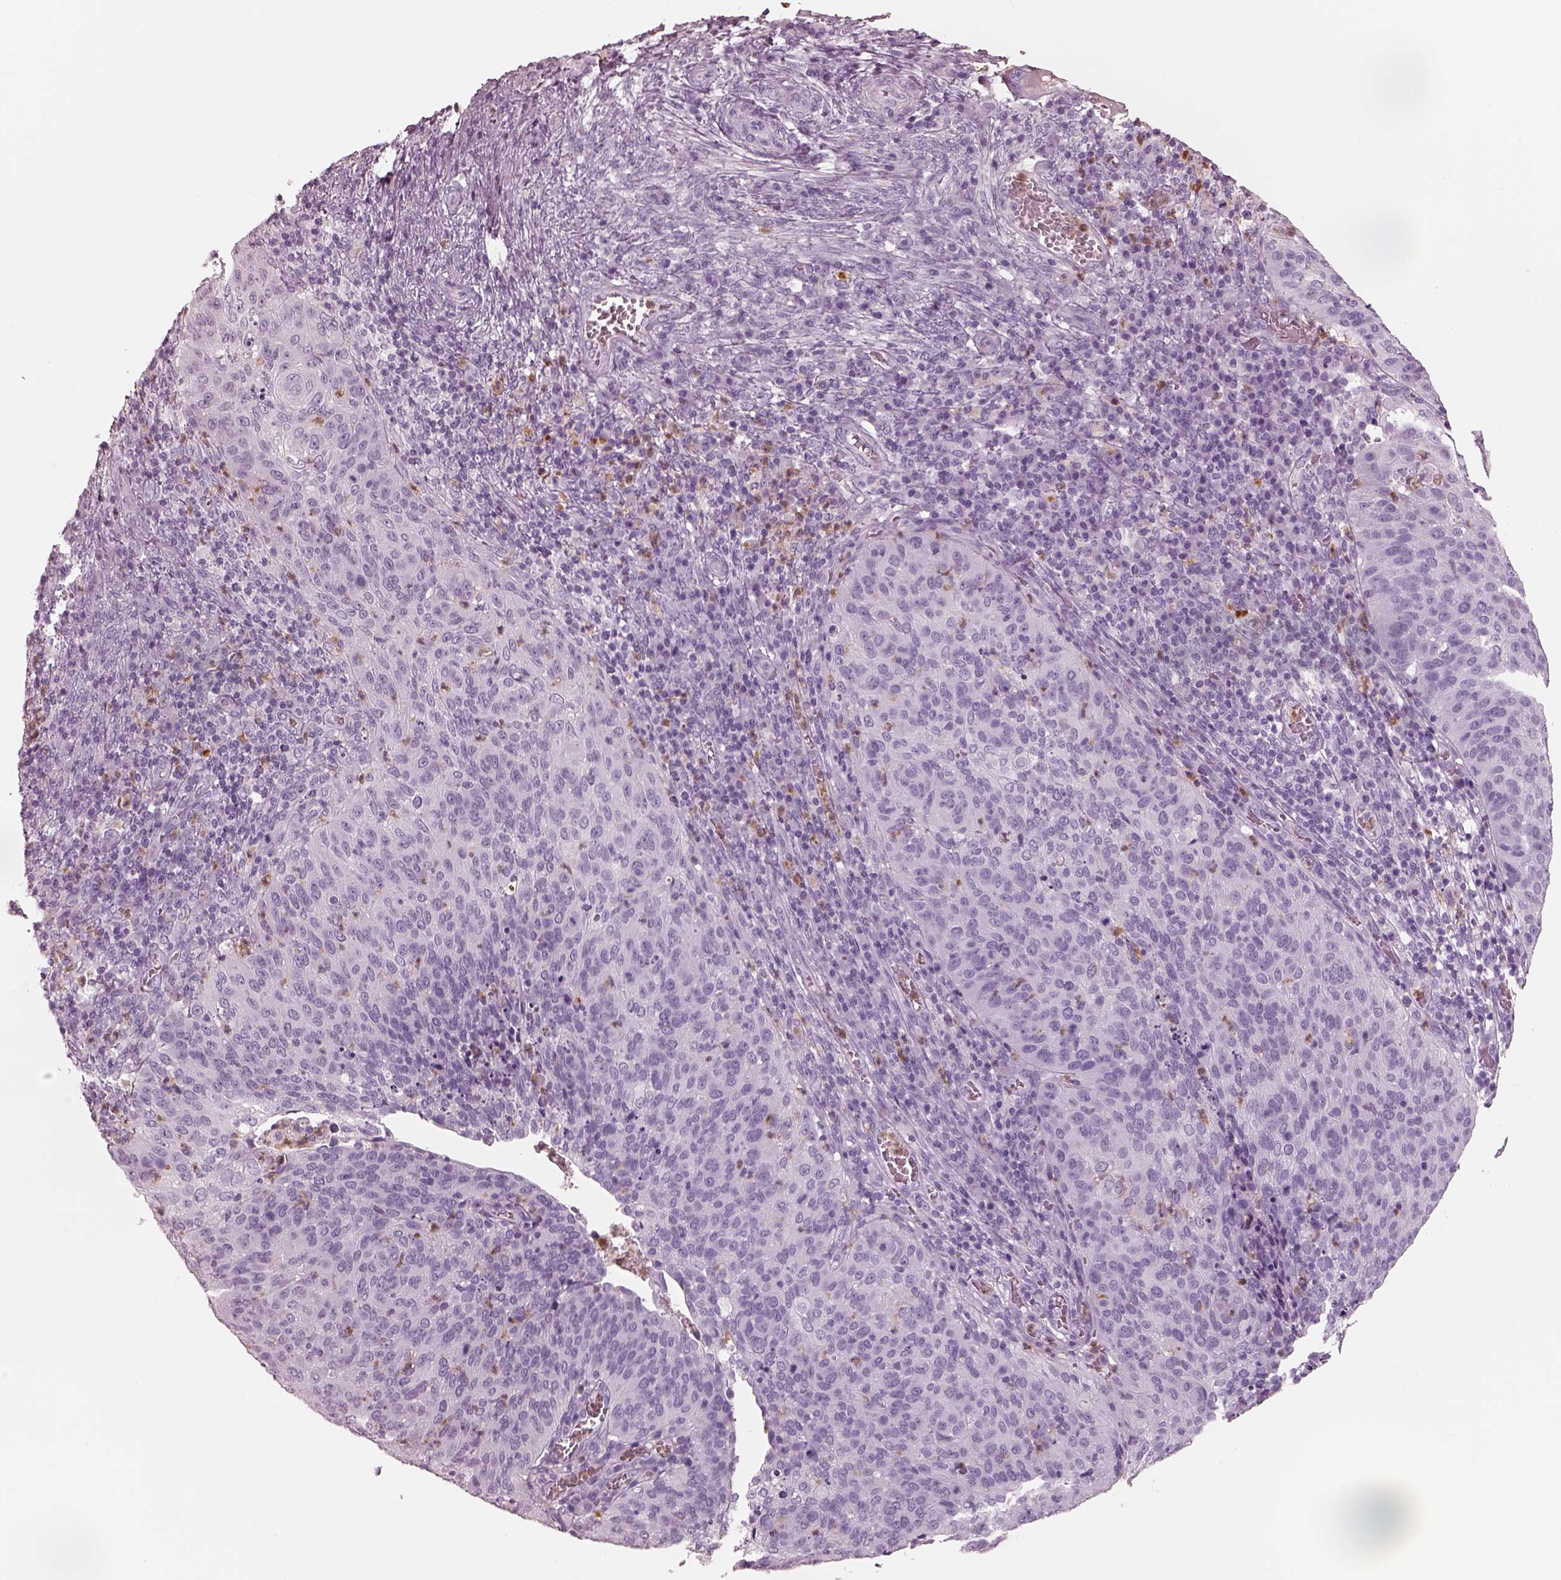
{"staining": {"intensity": "negative", "quantity": "none", "location": "none"}, "tissue": "cervical cancer", "cell_type": "Tumor cells", "image_type": "cancer", "snomed": [{"axis": "morphology", "description": "Squamous cell carcinoma, NOS"}, {"axis": "topography", "description": "Cervix"}], "caption": "Protein analysis of cervical cancer reveals no significant staining in tumor cells.", "gene": "ELANE", "patient": {"sex": "female", "age": 39}}